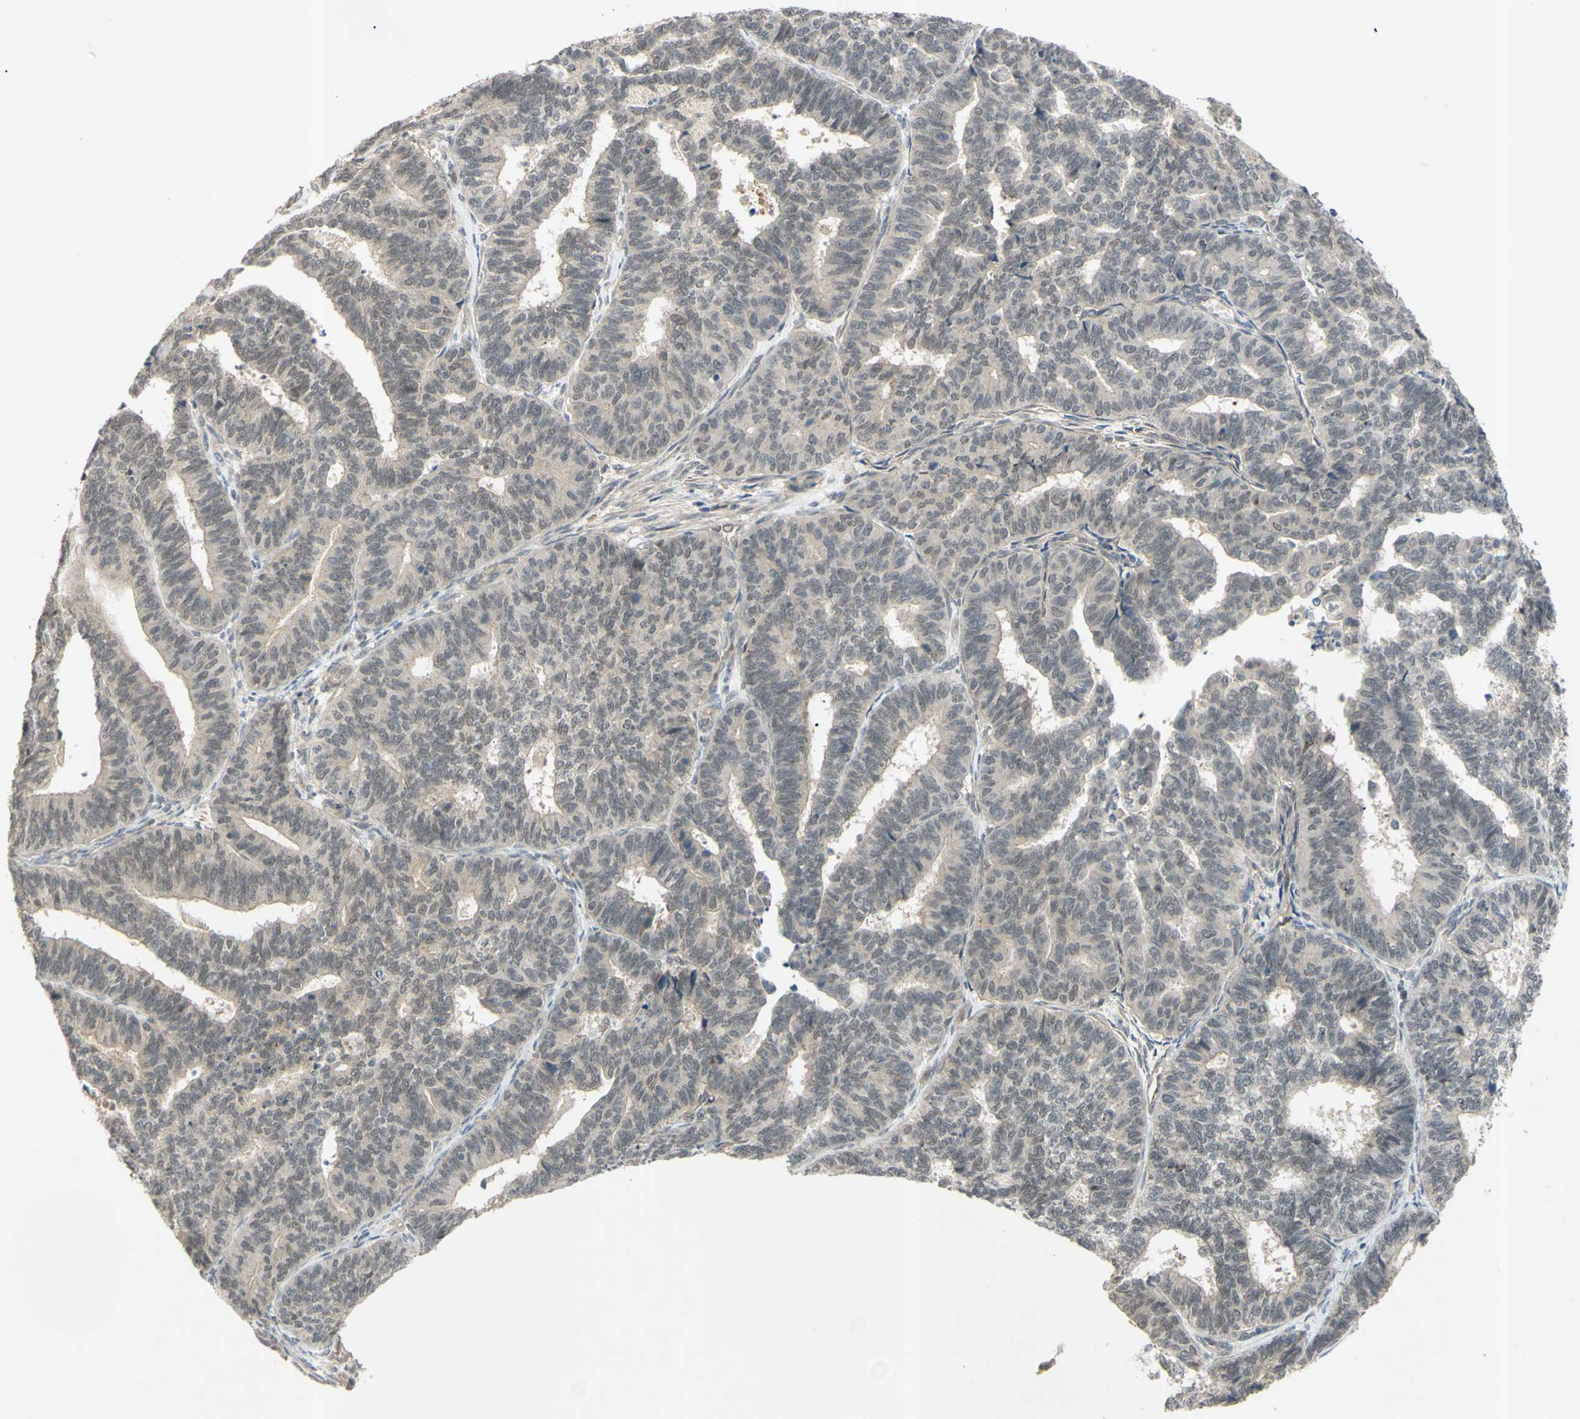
{"staining": {"intensity": "negative", "quantity": "none", "location": "none"}, "tissue": "endometrial cancer", "cell_type": "Tumor cells", "image_type": "cancer", "snomed": [{"axis": "morphology", "description": "Adenocarcinoma, NOS"}, {"axis": "topography", "description": "Endometrium"}], "caption": "DAB (3,3'-diaminobenzidine) immunohistochemical staining of human endometrial adenocarcinoma exhibits no significant positivity in tumor cells. (Stains: DAB immunohistochemistry with hematoxylin counter stain, Microscopy: brightfield microscopy at high magnification).", "gene": "ALK", "patient": {"sex": "female", "age": 70}}